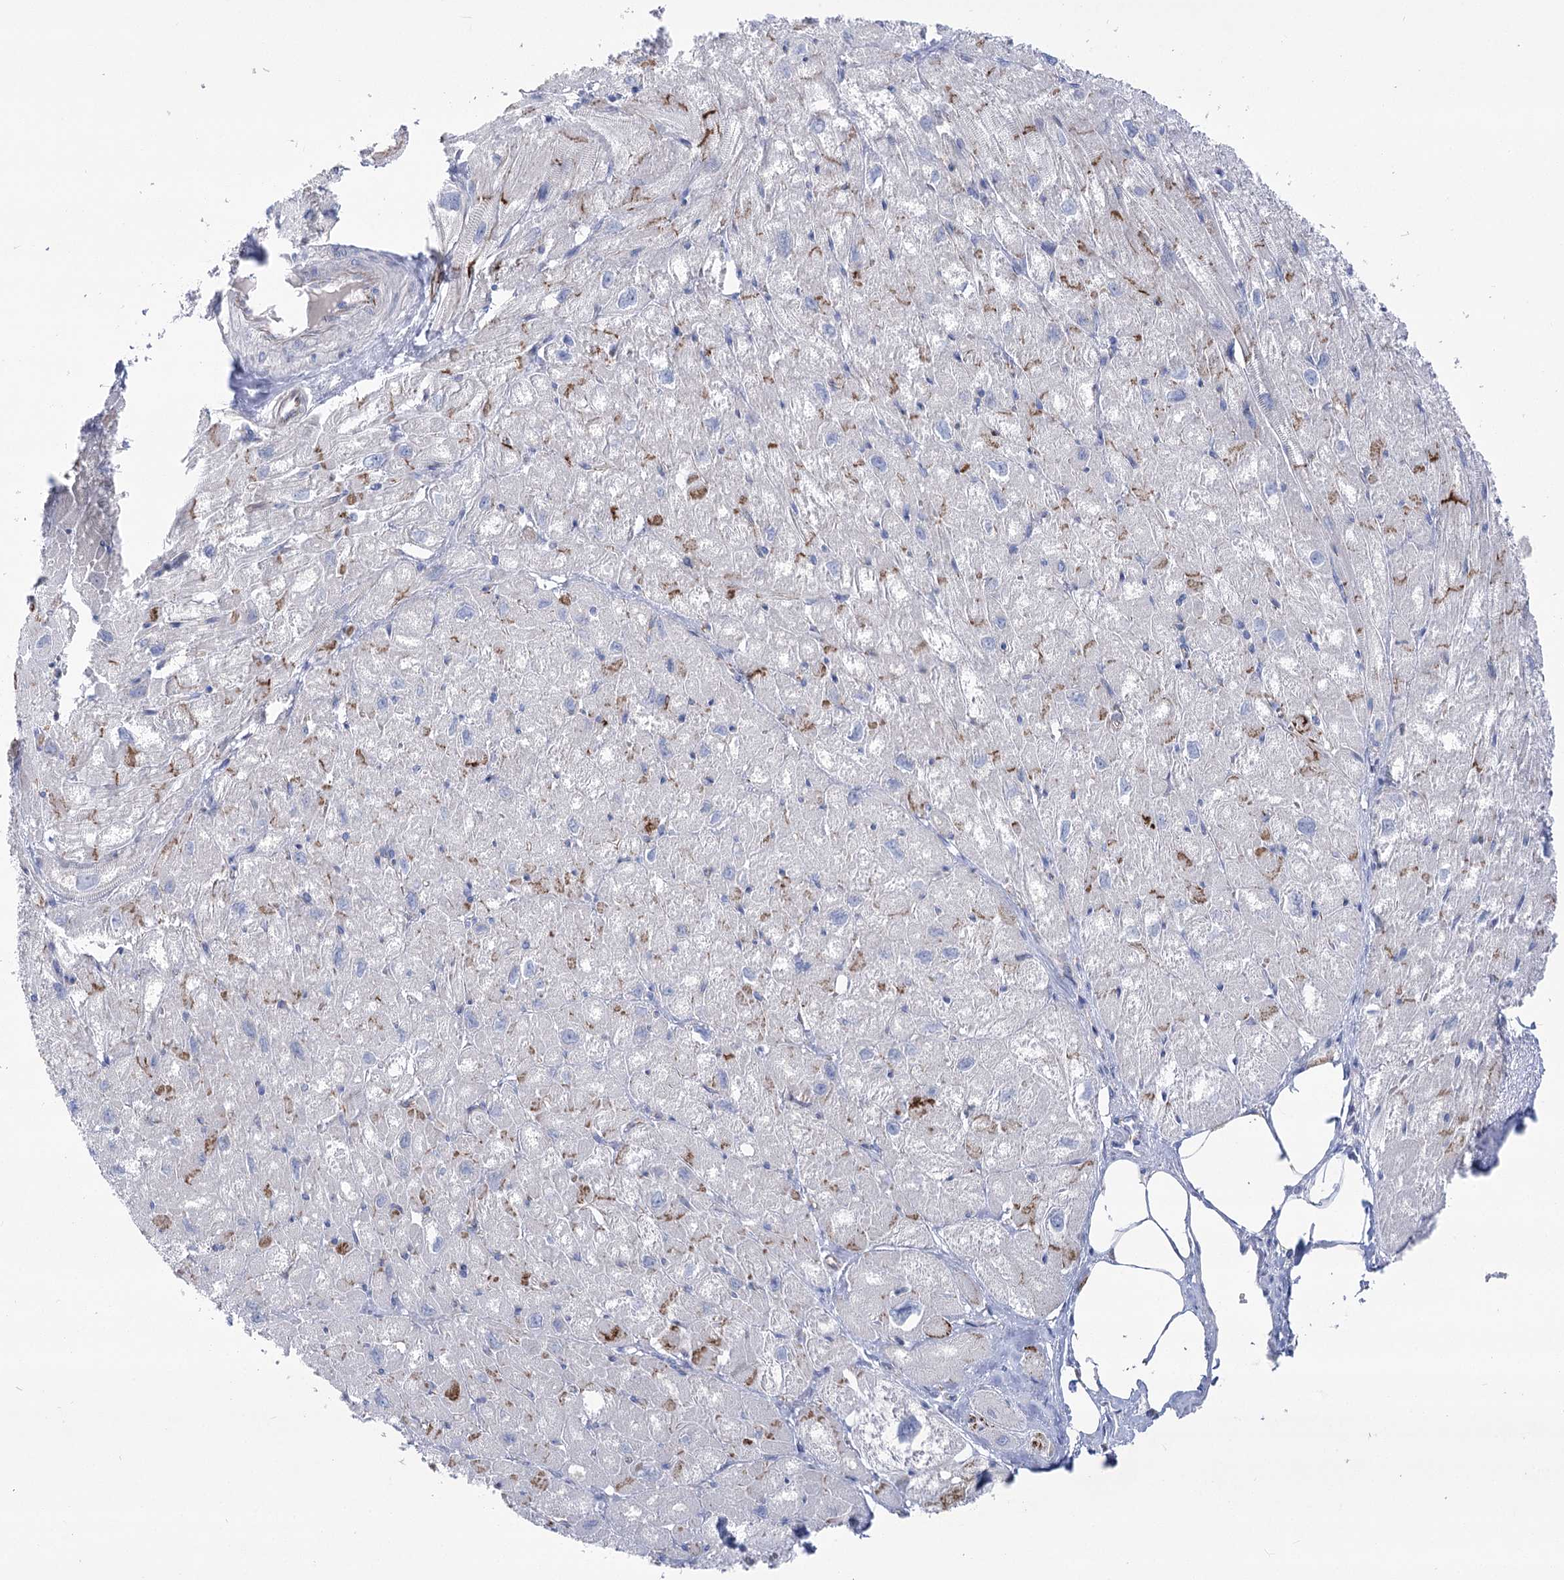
{"staining": {"intensity": "moderate", "quantity": "<25%", "location": "cytoplasmic/membranous"}, "tissue": "heart muscle", "cell_type": "Cardiomyocytes", "image_type": "normal", "snomed": [{"axis": "morphology", "description": "Normal tissue, NOS"}, {"axis": "topography", "description": "Heart"}], "caption": "Immunohistochemical staining of benign human heart muscle demonstrates low levels of moderate cytoplasmic/membranous positivity in approximately <25% of cardiomyocytes.", "gene": "NRAP", "patient": {"sex": "male", "age": 50}}